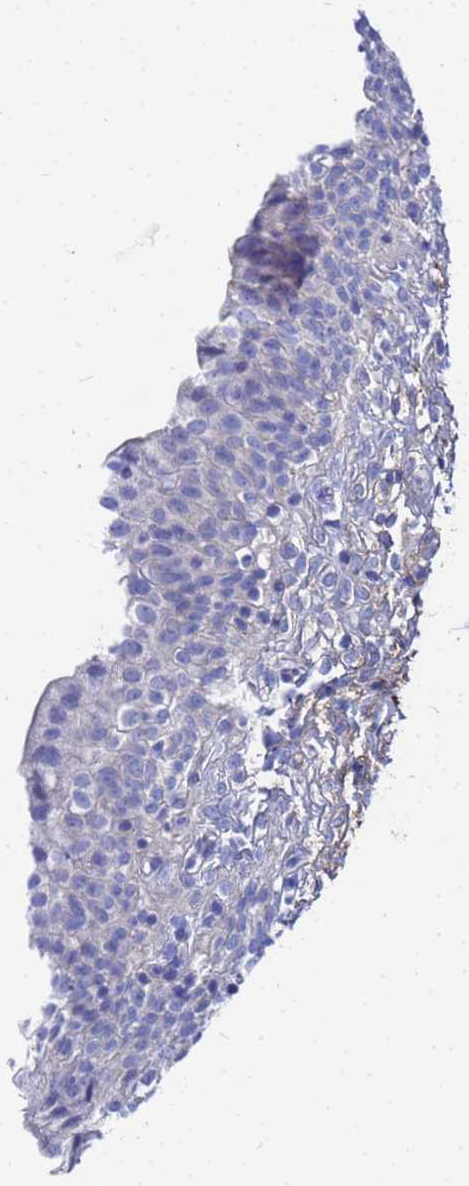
{"staining": {"intensity": "negative", "quantity": "none", "location": "none"}, "tissue": "urinary bladder", "cell_type": "Urothelial cells", "image_type": "normal", "snomed": [{"axis": "morphology", "description": "Normal tissue, NOS"}, {"axis": "topography", "description": "Urinary bladder"}], "caption": "This is a image of immunohistochemistry staining of benign urinary bladder, which shows no expression in urothelial cells. (DAB (3,3'-diaminobenzidine) IHC, high magnification).", "gene": "RAB39A", "patient": {"sex": "male", "age": 55}}